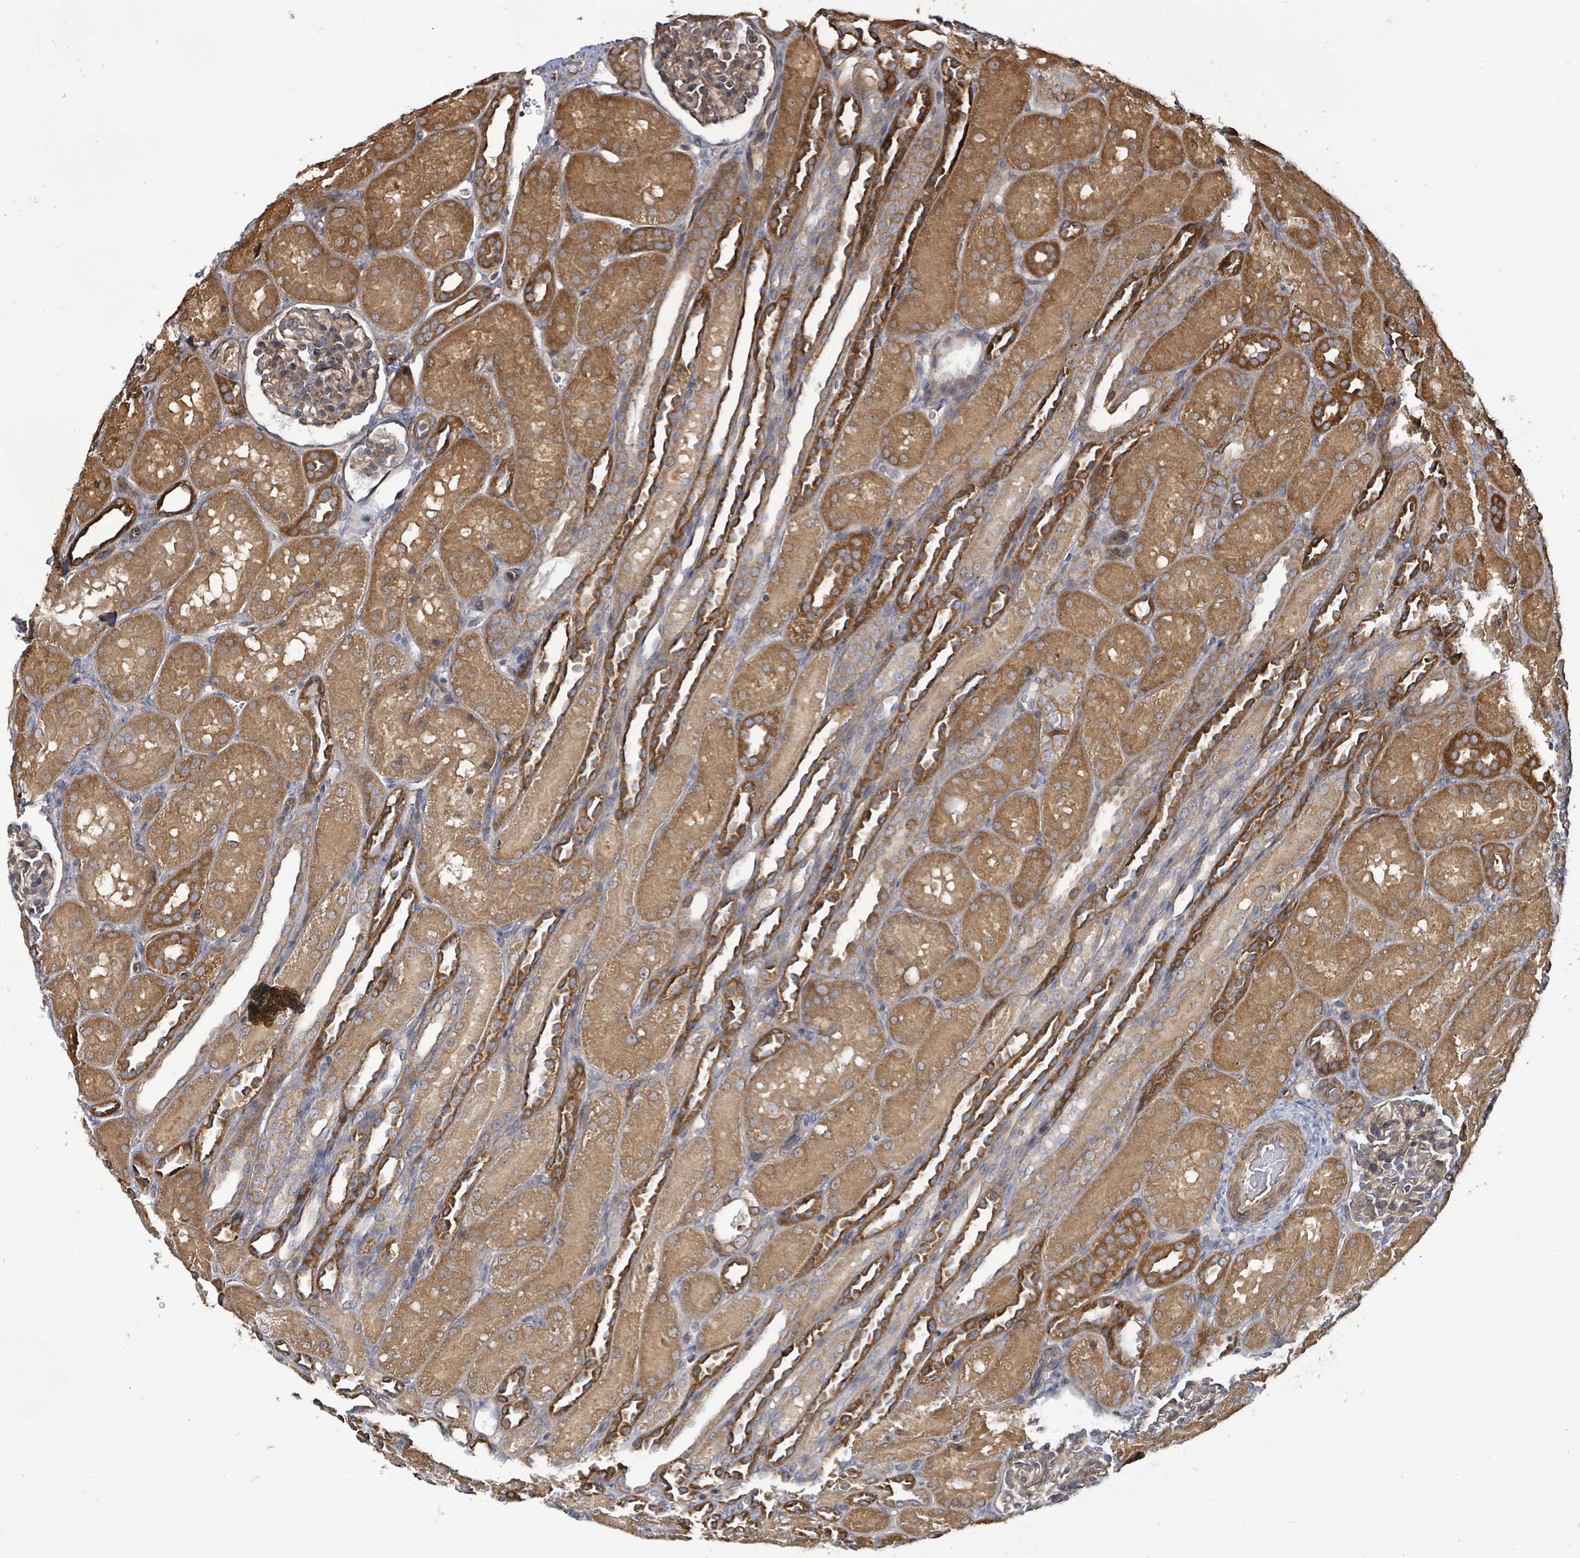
{"staining": {"intensity": "moderate", "quantity": "25%-75%", "location": "cytoplasmic/membranous"}, "tissue": "kidney", "cell_type": "Cells in glomeruli", "image_type": "normal", "snomed": [{"axis": "morphology", "description": "Normal tissue, NOS"}, {"axis": "topography", "description": "Kidney"}], "caption": "About 25%-75% of cells in glomeruli in benign kidney reveal moderate cytoplasmic/membranous protein positivity as visualized by brown immunohistochemical staining.", "gene": "KBTBD11", "patient": {"sex": "male", "age": 1}}